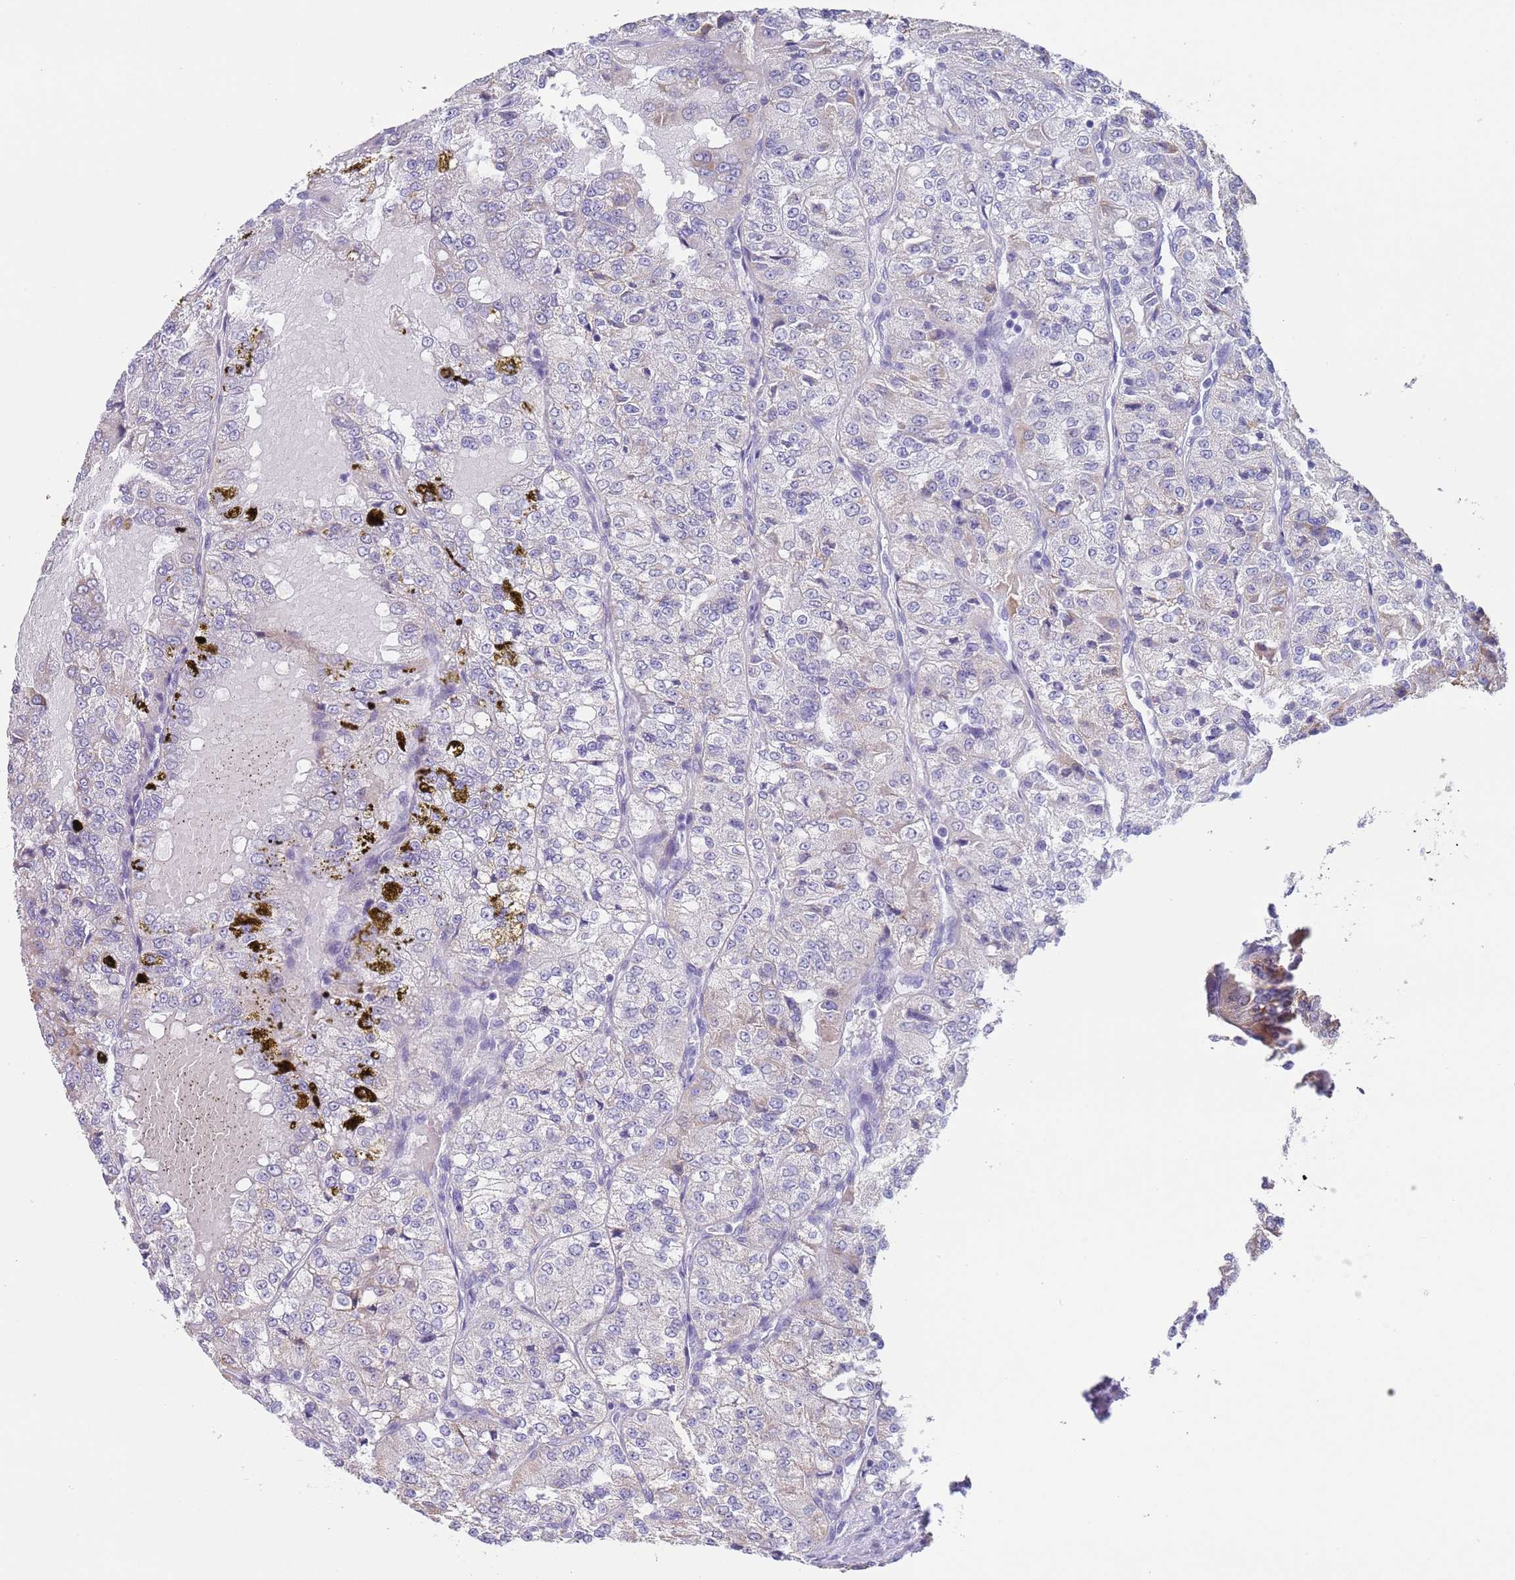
{"staining": {"intensity": "weak", "quantity": "<25%", "location": "cytoplasmic/membranous"}, "tissue": "renal cancer", "cell_type": "Tumor cells", "image_type": "cancer", "snomed": [{"axis": "morphology", "description": "Adenocarcinoma, NOS"}, {"axis": "topography", "description": "Kidney"}], "caption": "A micrograph of human renal cancer (adenocarcinoma) is negative for staining in tumor cells.", "gene": "SPIRE2", "patient": {"sex": "female", "age": 63}}